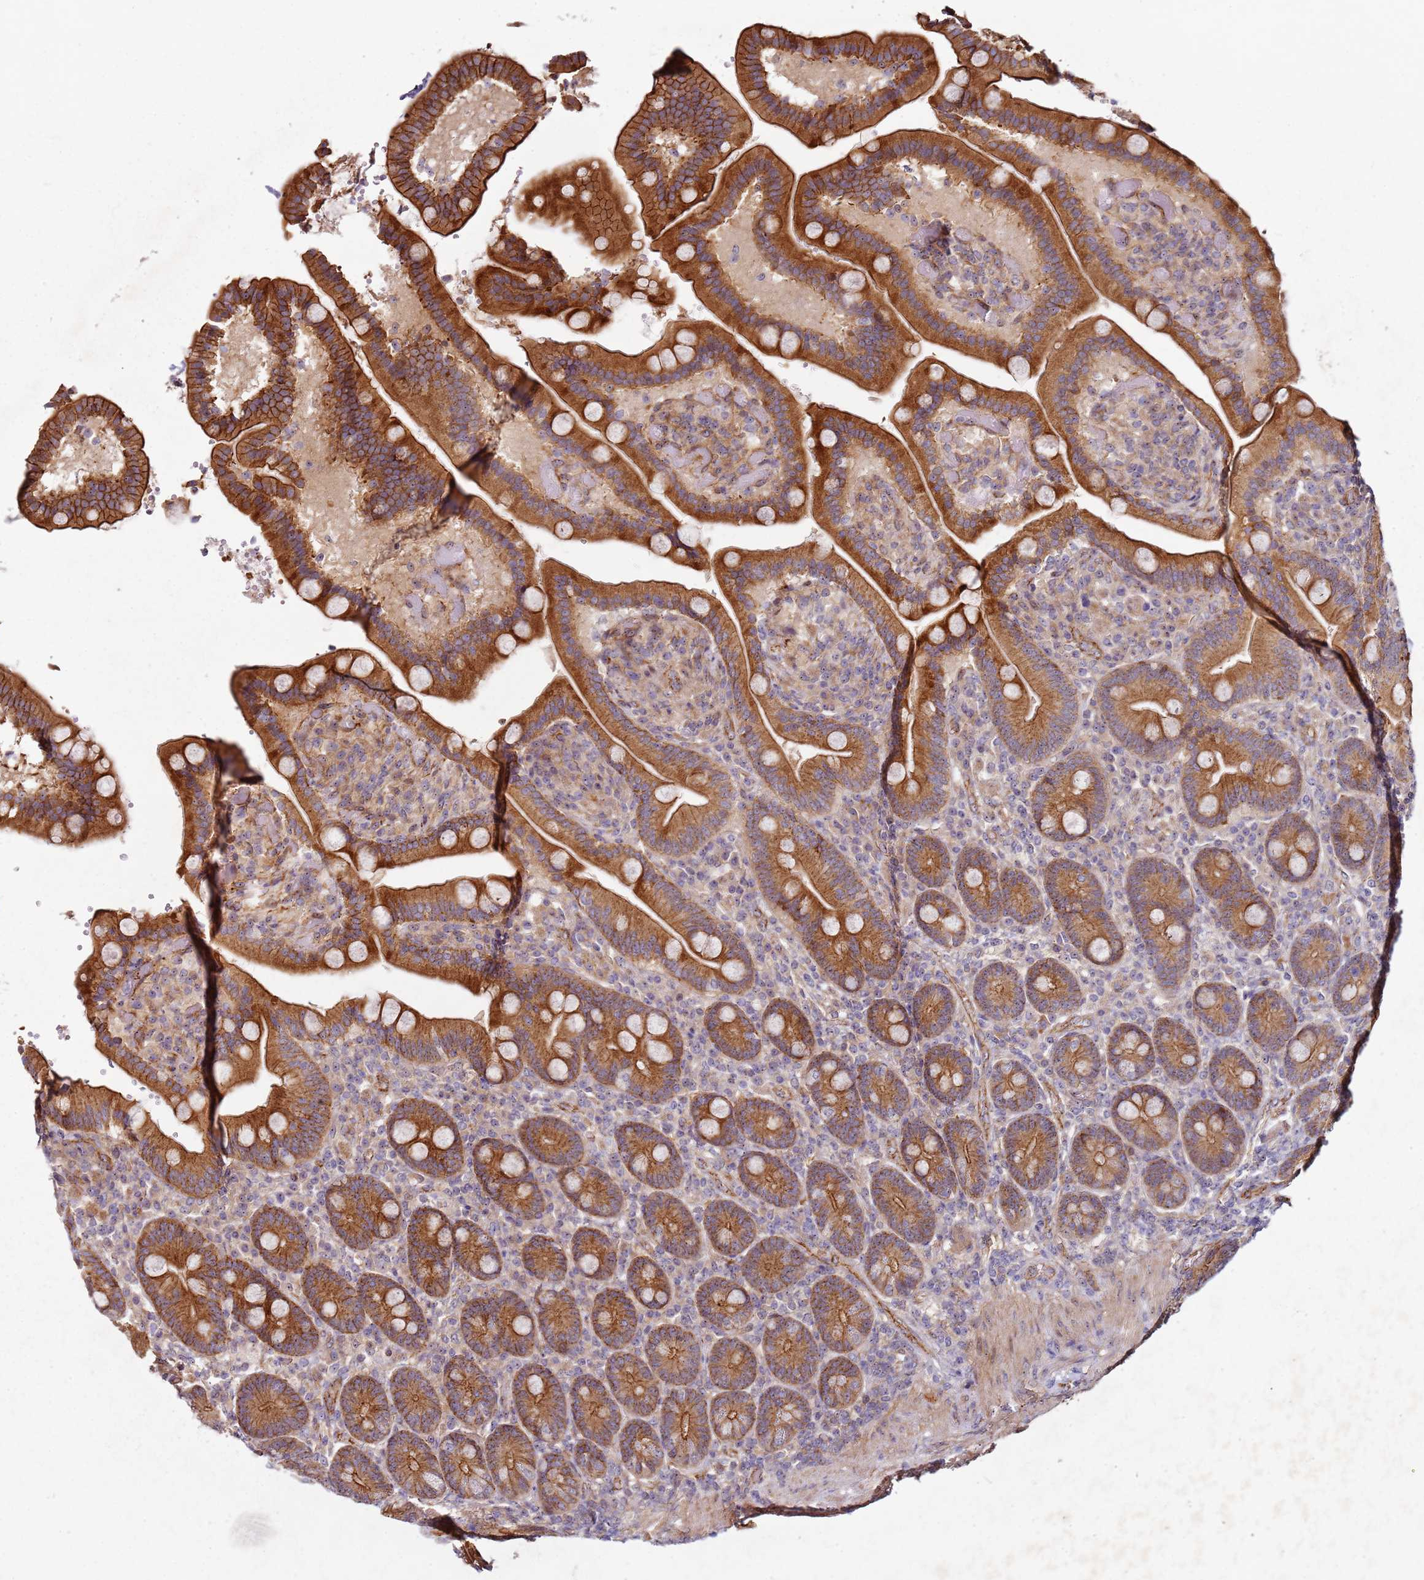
{"staining": {"intensity": "strong", "quantity": ">75%", "location": "cytoplasmic/membranous"}, "tissue": "duodenum", "cell_type": "Glandular cells", "image_type": "normal", "snomed": [{"axis": "morphology", "description": "Normal tissue, NOS"}, {"axis": "topography", "description": "Duodenum"}], "caption": "This image demonstrates unremarkable duodenum stained with immunohistochemistry (IHC) to label a protein in brown. The cytoplasmic/membranous of glandular cells show strong positivity for the protein. Nuclei are counter-stained blue.", "gene": "C2CD4B", "patient": {"sex": "female", "age": 62}}